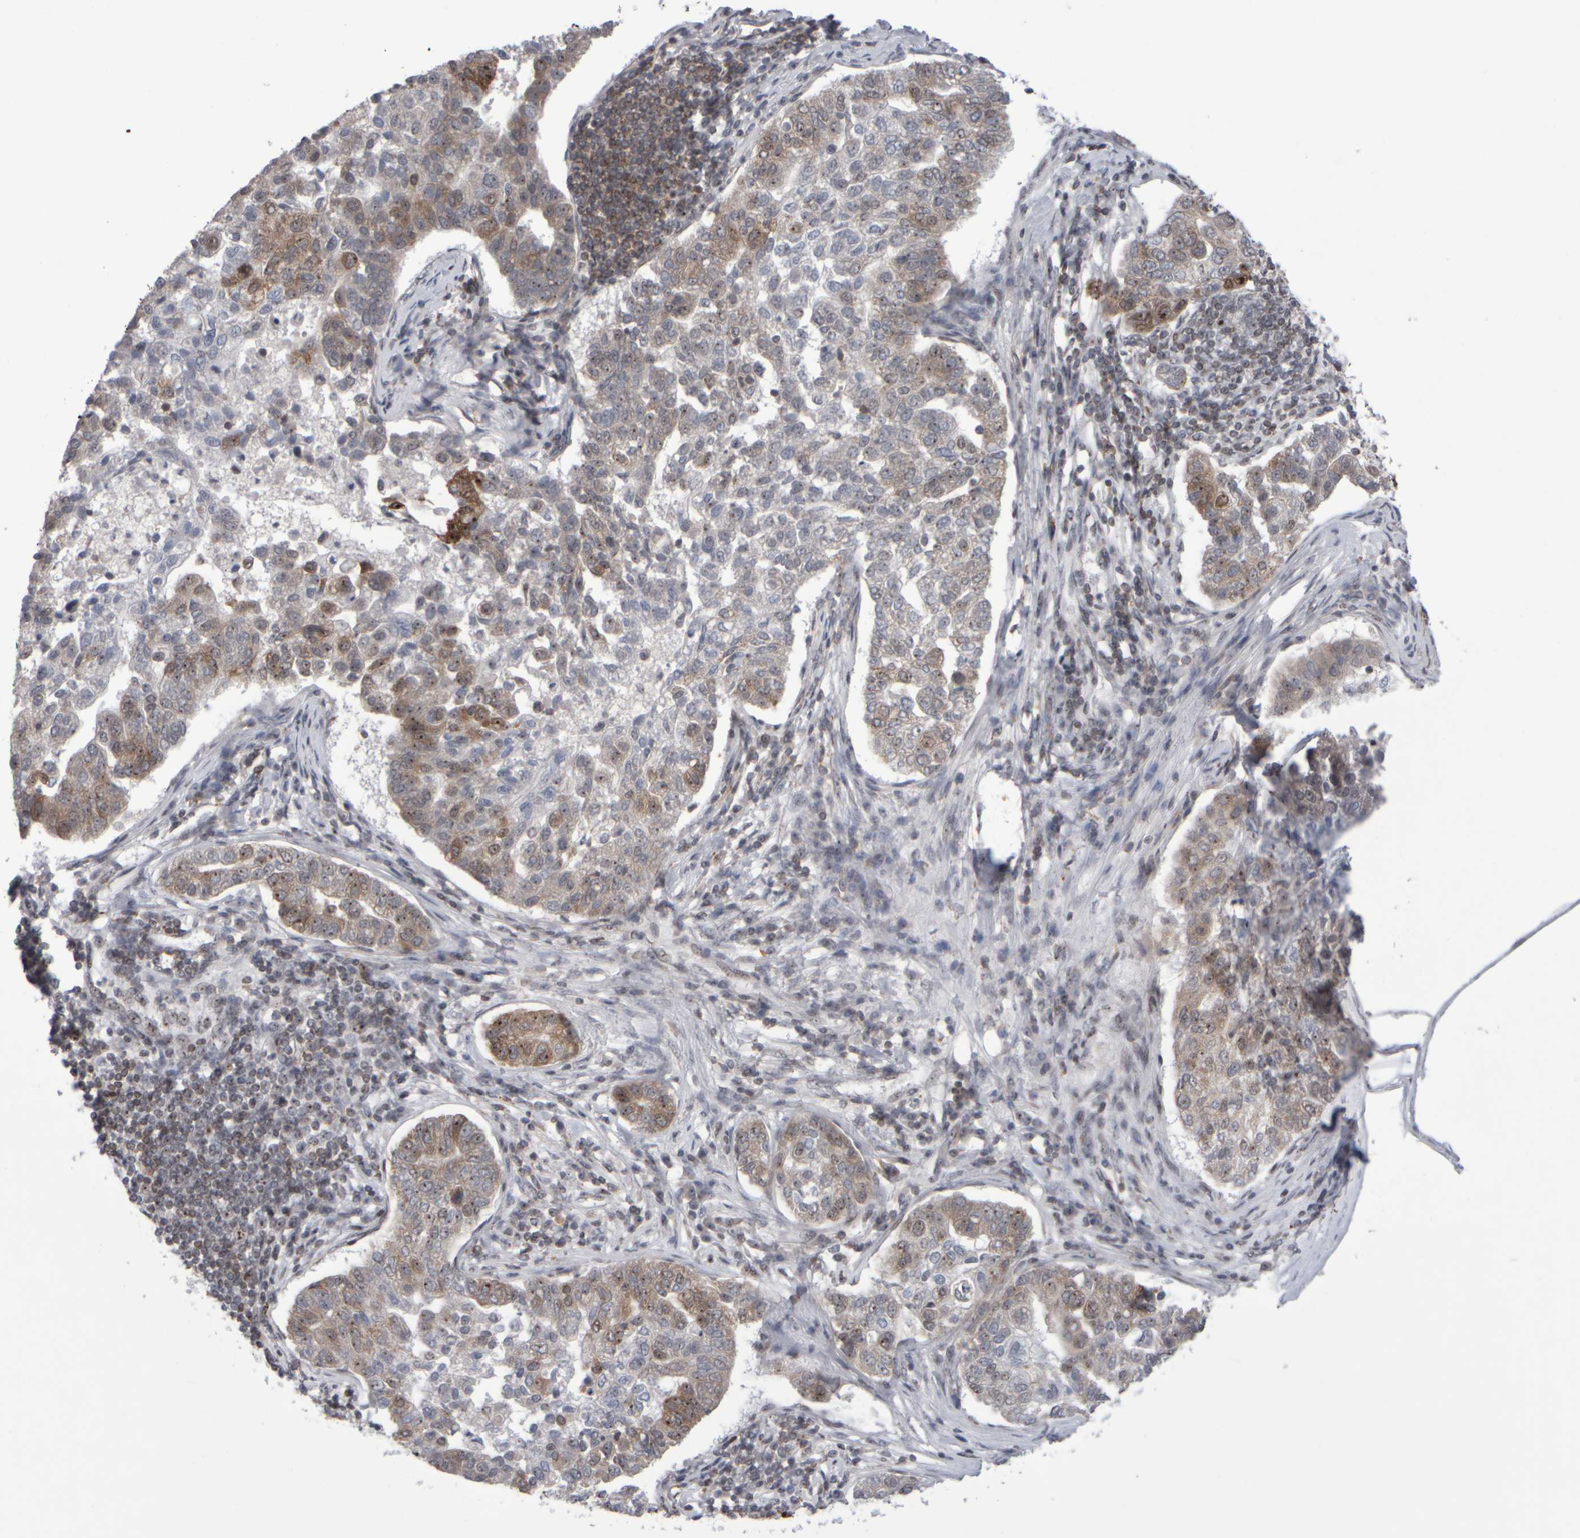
{"staining": {"intensity": "moderate", "quantity": ">75%", "location": "cytoplasmic/membranous,nuclear"}, "tissue": "pancreatic cancer", "cell_type": "Tumor cells", "image_type": "cancer", "snomed": [{"axis": "morphology", "description": "Adenocarcinoma, NOS"}, {"axis": "topography", "description": "Pancreas"}], "caption": "Immunohistochemical staining of pancreatic adenocarcinoma exhibits medium levels of moderate cytoplasmic/membranous and nuclear positivity in about >75% of tumor cells. (Brightfield microscopy of DAB IHC at high magnification).", "gene": "SURF6", "patient": {"sex": "female", "age": 61}}